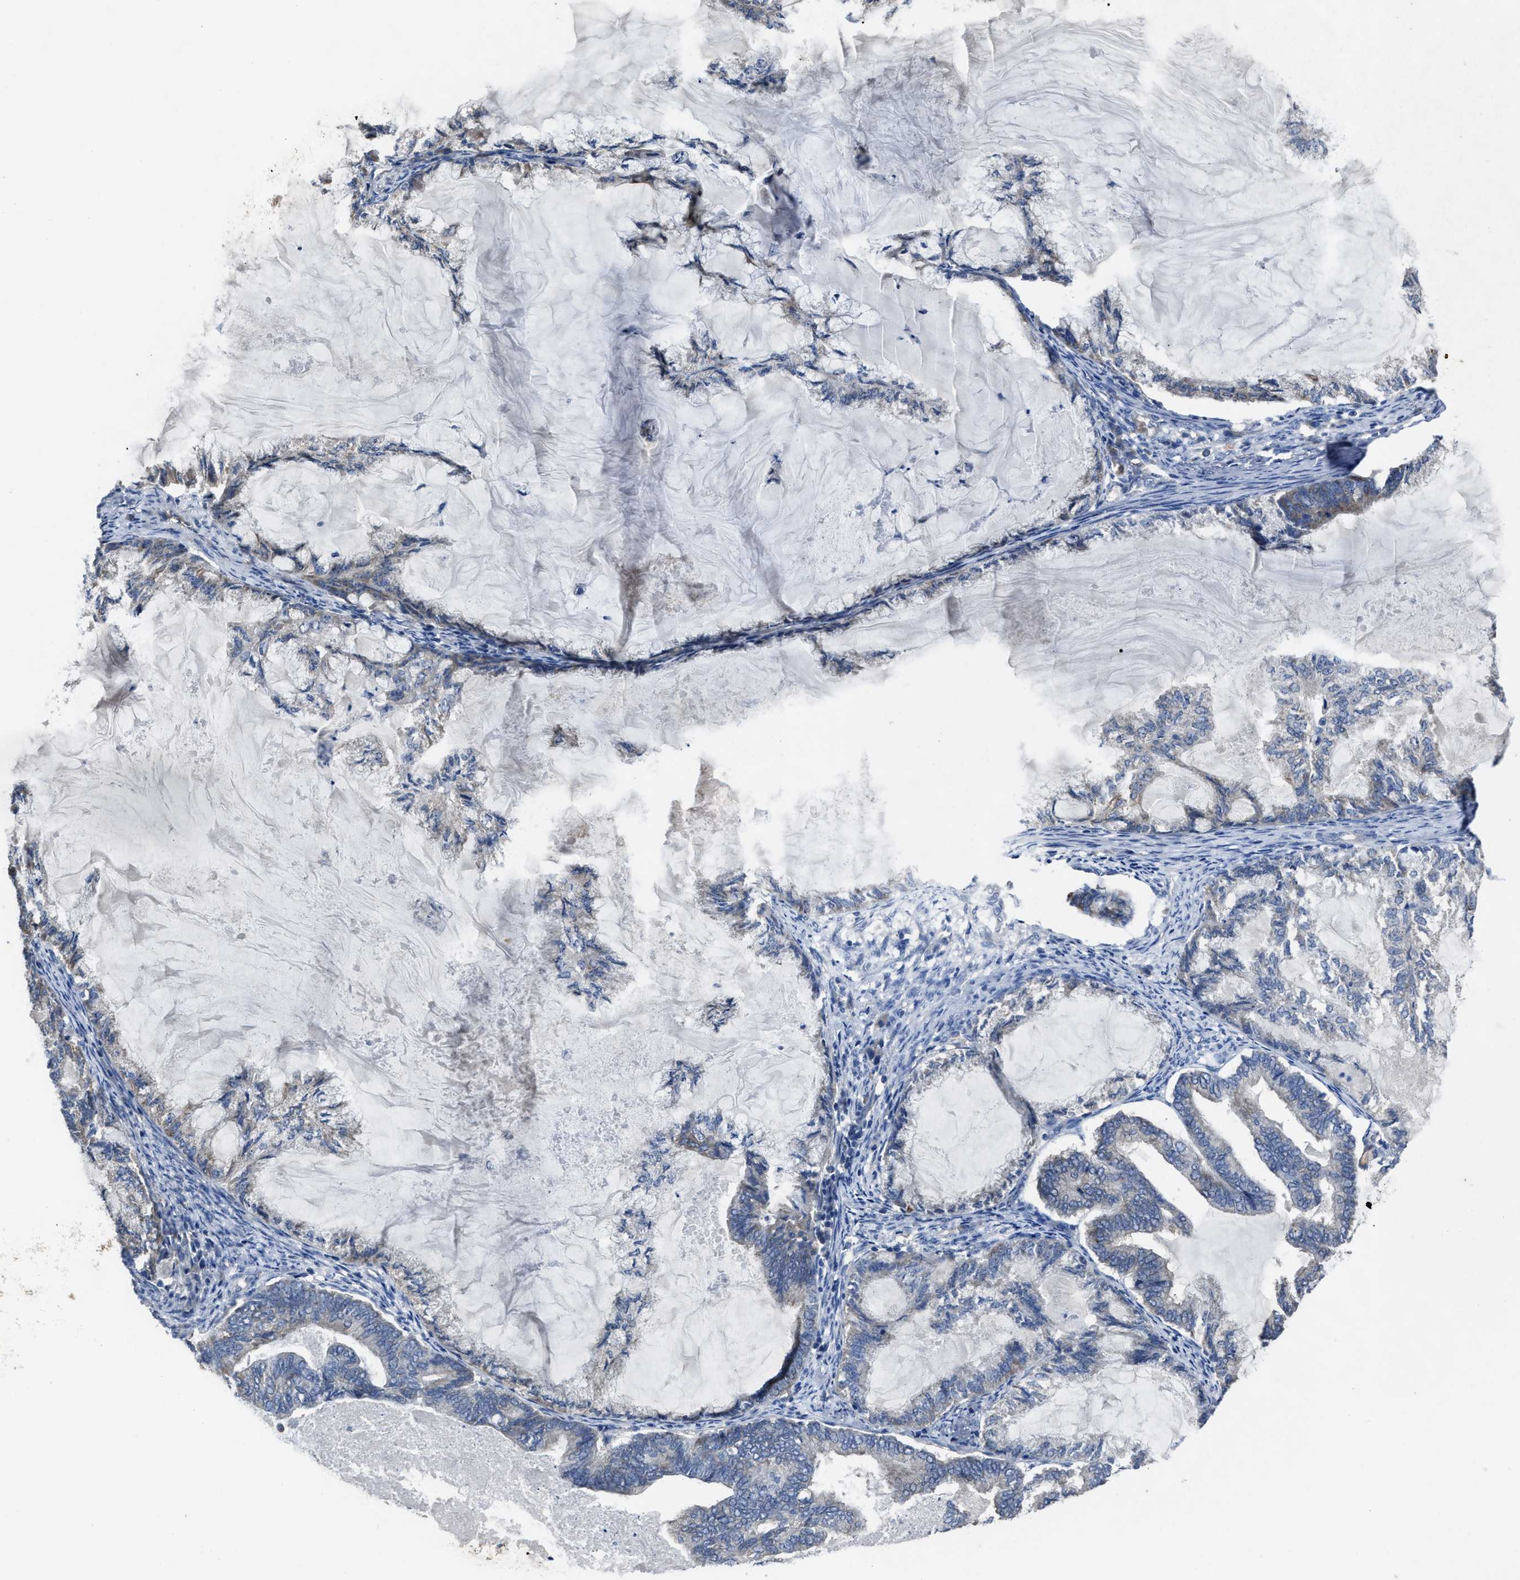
{"staining": {"intensity": "negative", "quantity": "none", "location": "none"}, "tissue": "endometrial cancer", "cell_type": "Tumor cells", "image_type": "cancer", "snomed": [{"axis": "morphology", "description": "Adenocarcinoma, NOS"}, {"axis": "topography", "description": "Endometrium"}], "caption": "High power microscopy micrograph of an immunohistochemistry (IHC) histopathology image of adenocarcinoma (endometrial), revealing no significant expression in tumor cells.", "gene": "UPF1", "patient": {"sex": "female", "age": 86}}